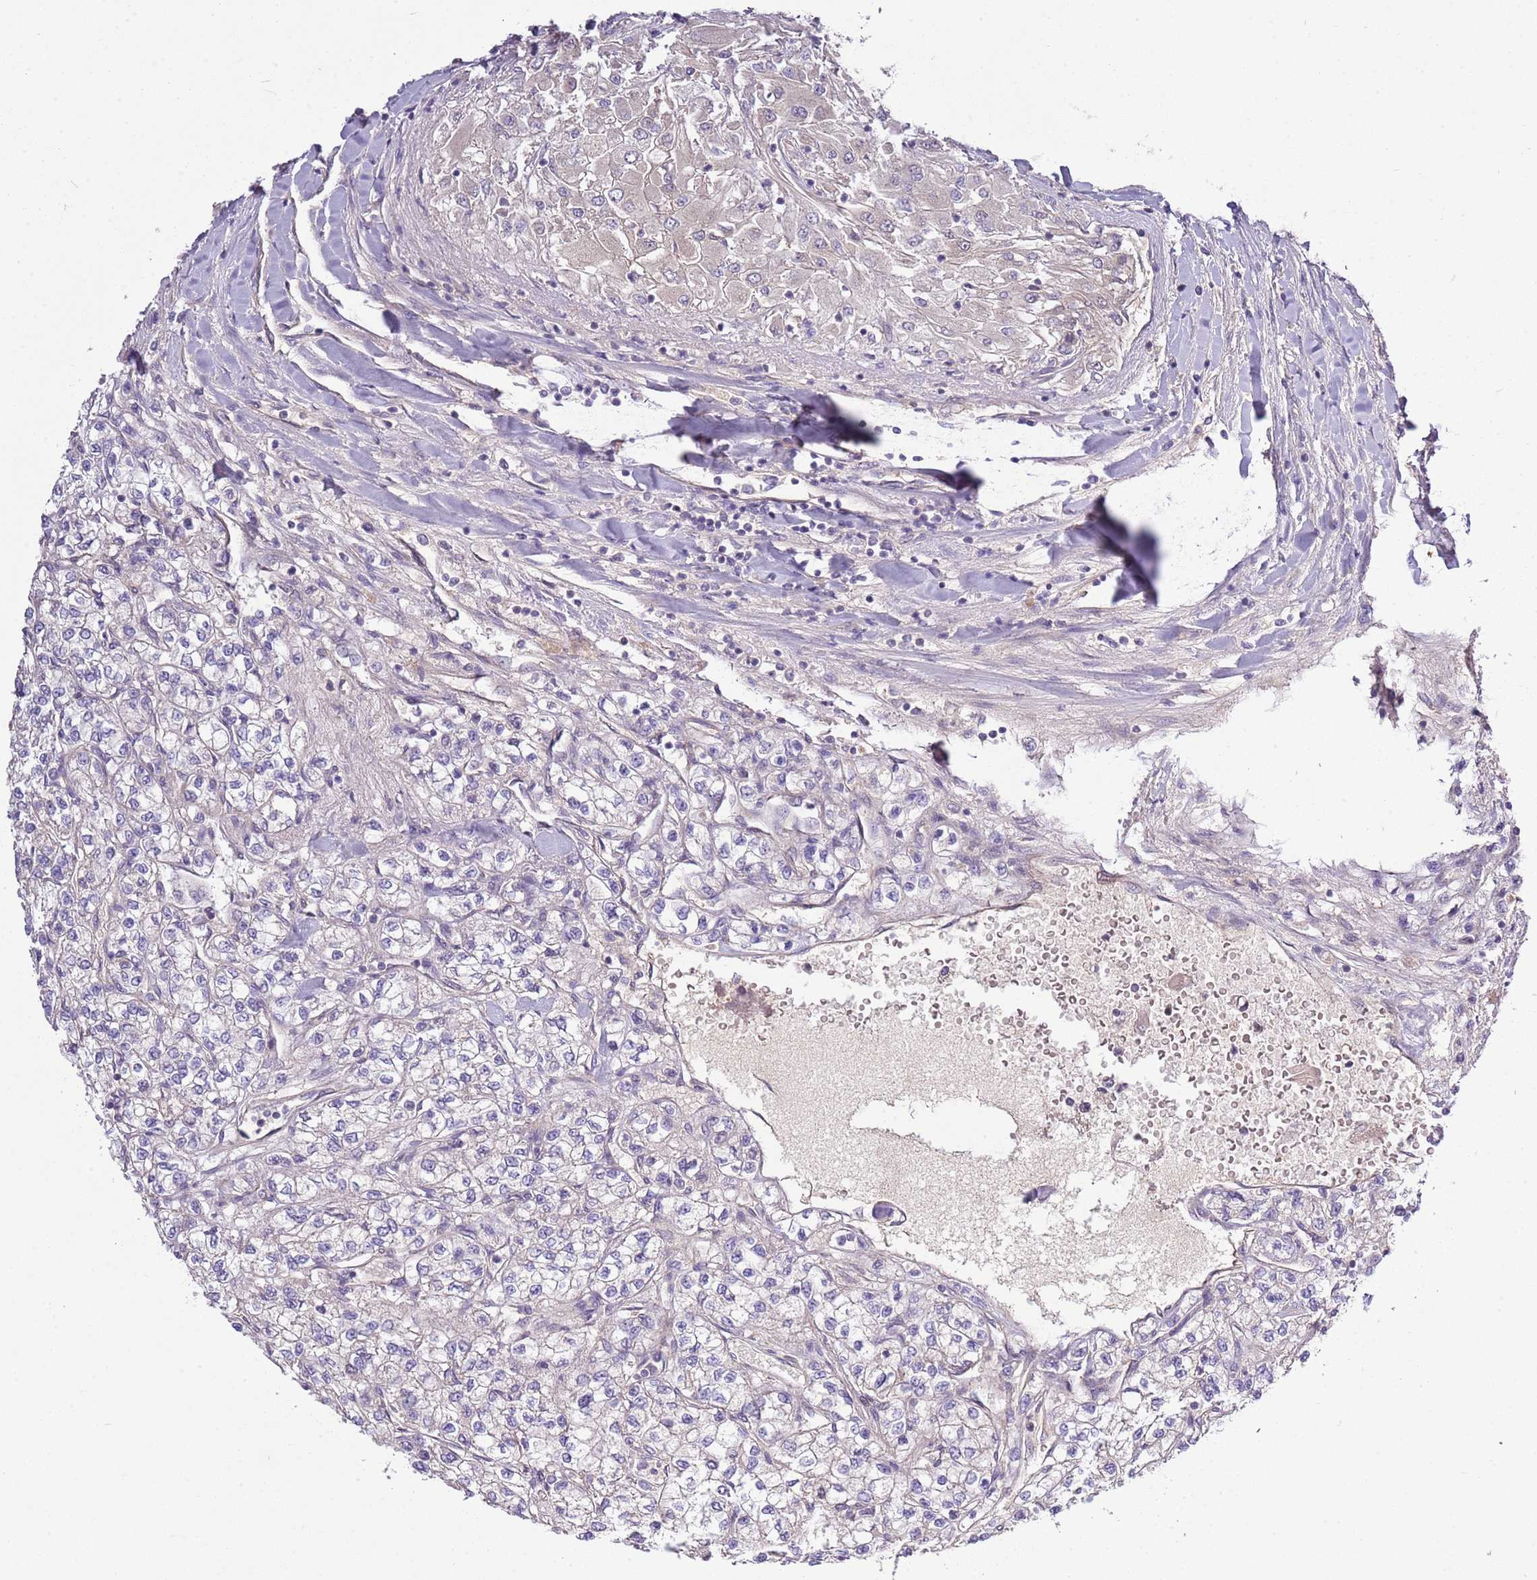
{"staining": {"intensity": "negative", "quantity": "none", "location": "none"}, "tissue": "renal cancer", "cell_type": "Tumor cells", "image_type": "cancer", "snomed": [{"axis": "morphology", "description": "Adenocarcinoma, NOS"}, {"axis": "topography", "description": "Kidney"}], "caption": "A photomicrograph of renal adenocarcinoma stained for a protein displays no brown staining in tumor cells.", "gene": "GNL1", "patient": {"sex": "male", "age": 80}}